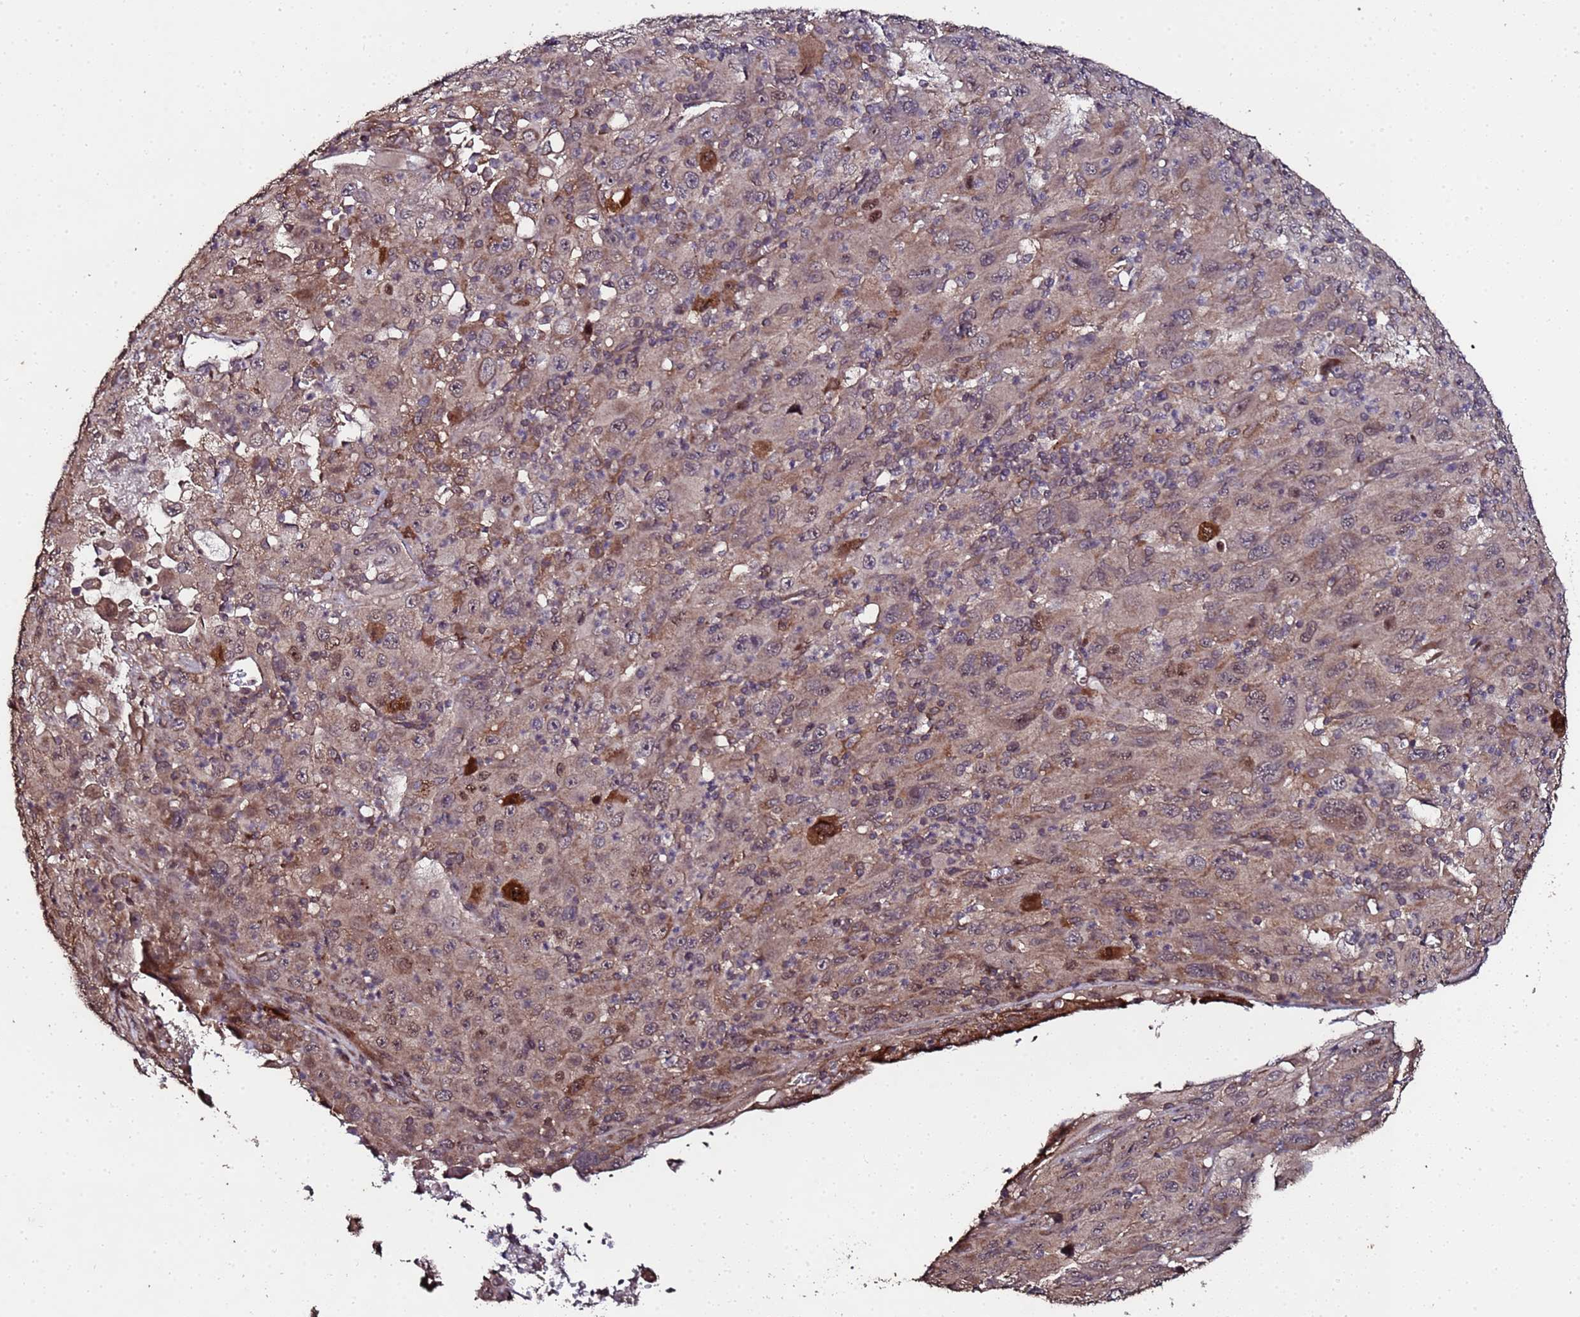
{"staining": {"intensity": "weak", "quantity": "25%-75%", "location": "cytoplasmic/membranous,nuclear"}, "tissue": "melanoma", "cell_type": "Tumor cells", "image_type": "cancer", "snomed": [{"axis": "morphology", "description": "Malignant melanoma, Metastatic site"}, {"axis": "topography", "description": "Skin"}], "caption": "Protein analysis of melanoma tissue displays weak cytoplasmic/membranous and nuclear staining in about 25%-75% of tumor cells.", "gene": "PRODH", "patient": {"sex": "female", "age": 56}}